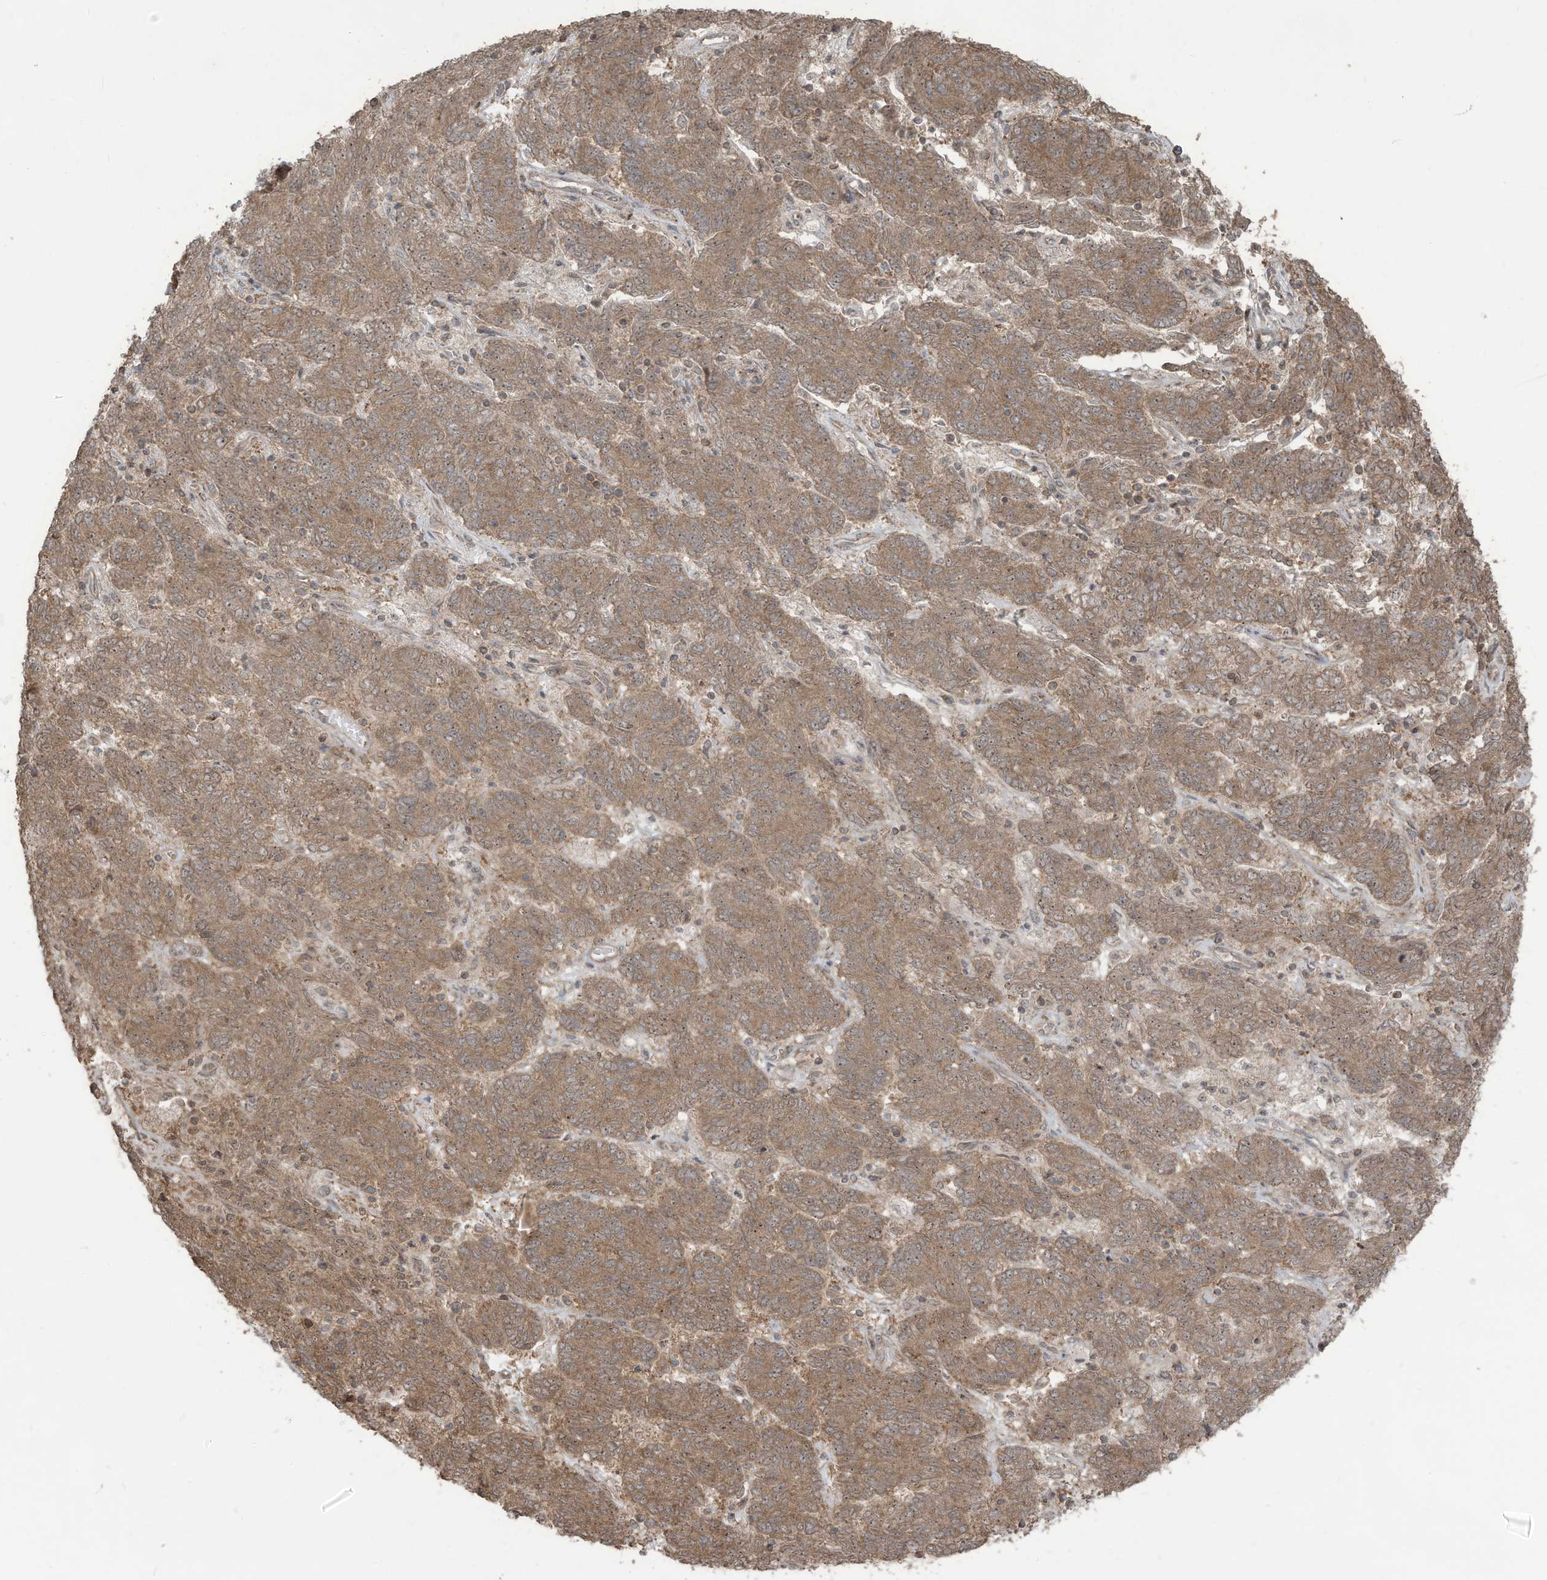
{"staining": {"intensity": "moderate", "quantity": "25%-75%", "location": "cytoplasmic/membranous"}, "tissue": "endometrial cancer", "cell_type": "Tumor cells", "image_type": "cancer", "snomed": [{"axis": "morphology", "description": "Adenocarcinoma, NOS"}, {"axis": "topography", "description": "Endometrium"}], "caption": "An immunohistochemistry image of neoplastic tissue is shown. Protein staining in brown highlights moderate cytoplasmic/membranous positivity in adenocarcinoma (endometrial) within tumor cells. (DAB IHC, brown staining for protein, blue staining for nuclei).", "gene": "CARF", "patient": {"sex": "female", "age": 80}}